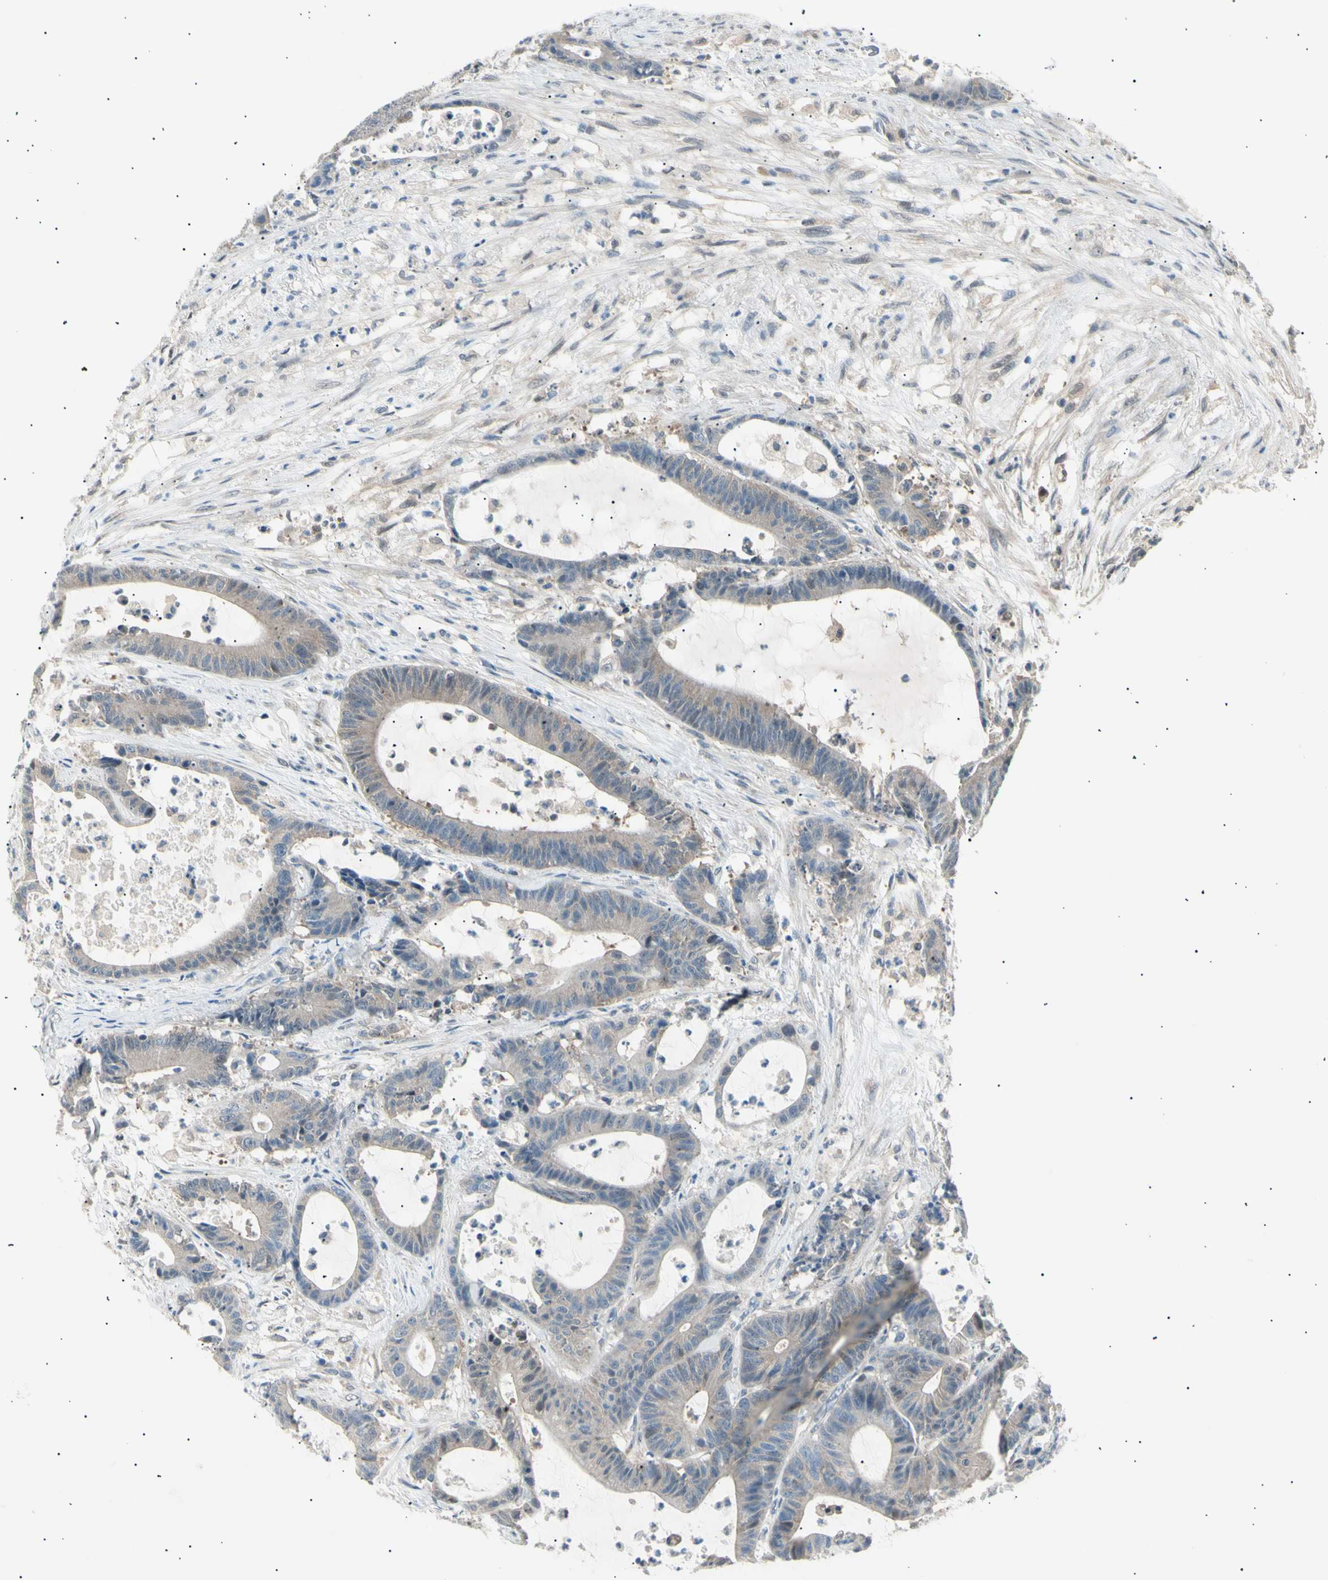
{"staining": {"intensity": "weak", "quantity": ">75%", "location": "cytoplasmic/membranous"}, "tissue": "colorectal cancer", "cell_type": "Tumor cells", "image_type": "cancer", "snomed": [{"axis": "morphology", "description": "Adenocarcinoma, NOS"}, {"axis": "topography", "description": "Colon"}], "caption": "Protein staining of colorectal adenocarcinoma tissue displays weak cytoplasmic/membranous positivity in approximately >75% of tumor cells.", "gene": "LHPP", "patient": {"sex": "female", "age": 84}}